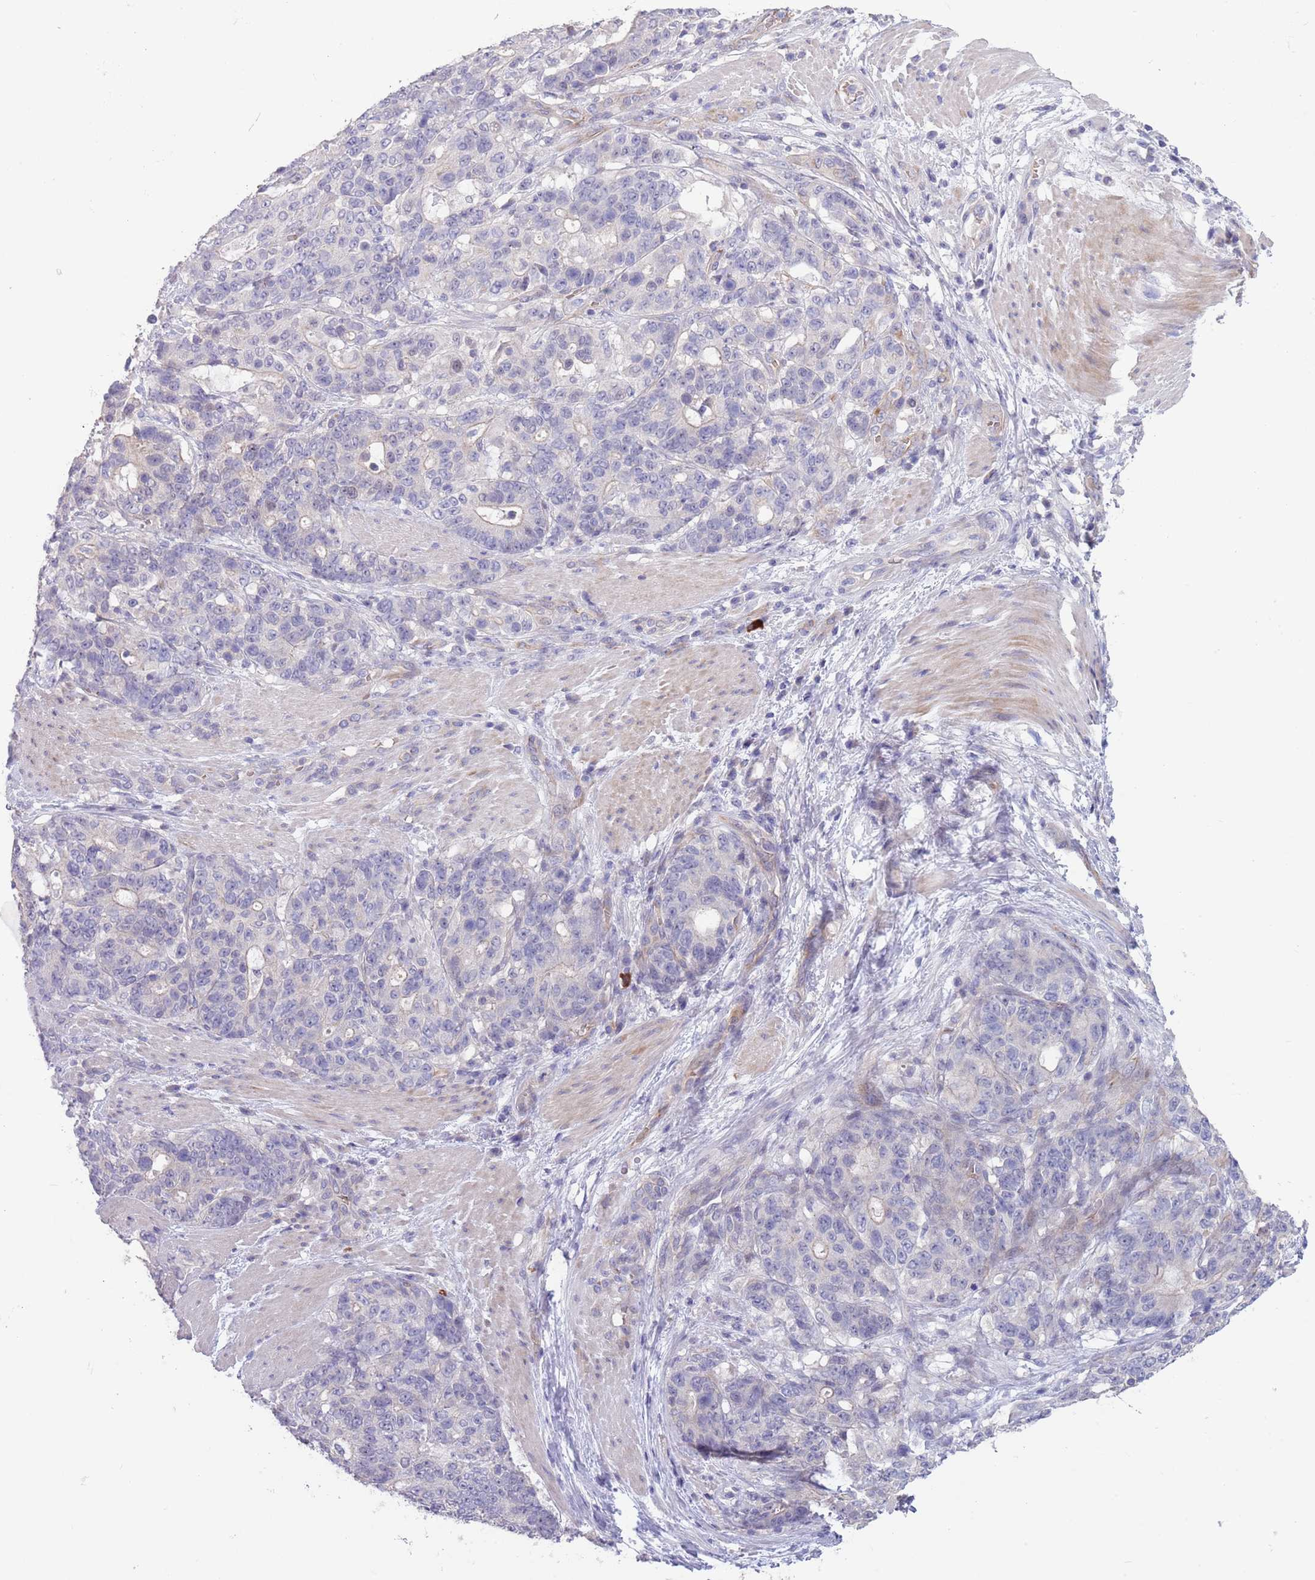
{"staining": {"intensity": "negative", "quantity": "none", "location": "none"}, "tissue": "stomach cancer", "cell_type": "Tumor cells", "image_type": "cancer", "snomed": [{"axis": "morphology", "description": "Normal tissue, NOS"}, {"axis": "morphology", "description": "Adenocarcinoma, NOS"}, {"axis": "topography", "description": "Stomach"}], "caption": "Immunohistochemistry micrograph of human adenocarcinoma (stomach) stained for a protein (brown), which shows no staining in tumor cells.", "gene": "ZNF14", "patient": {"sex": "female", "age": 64}}